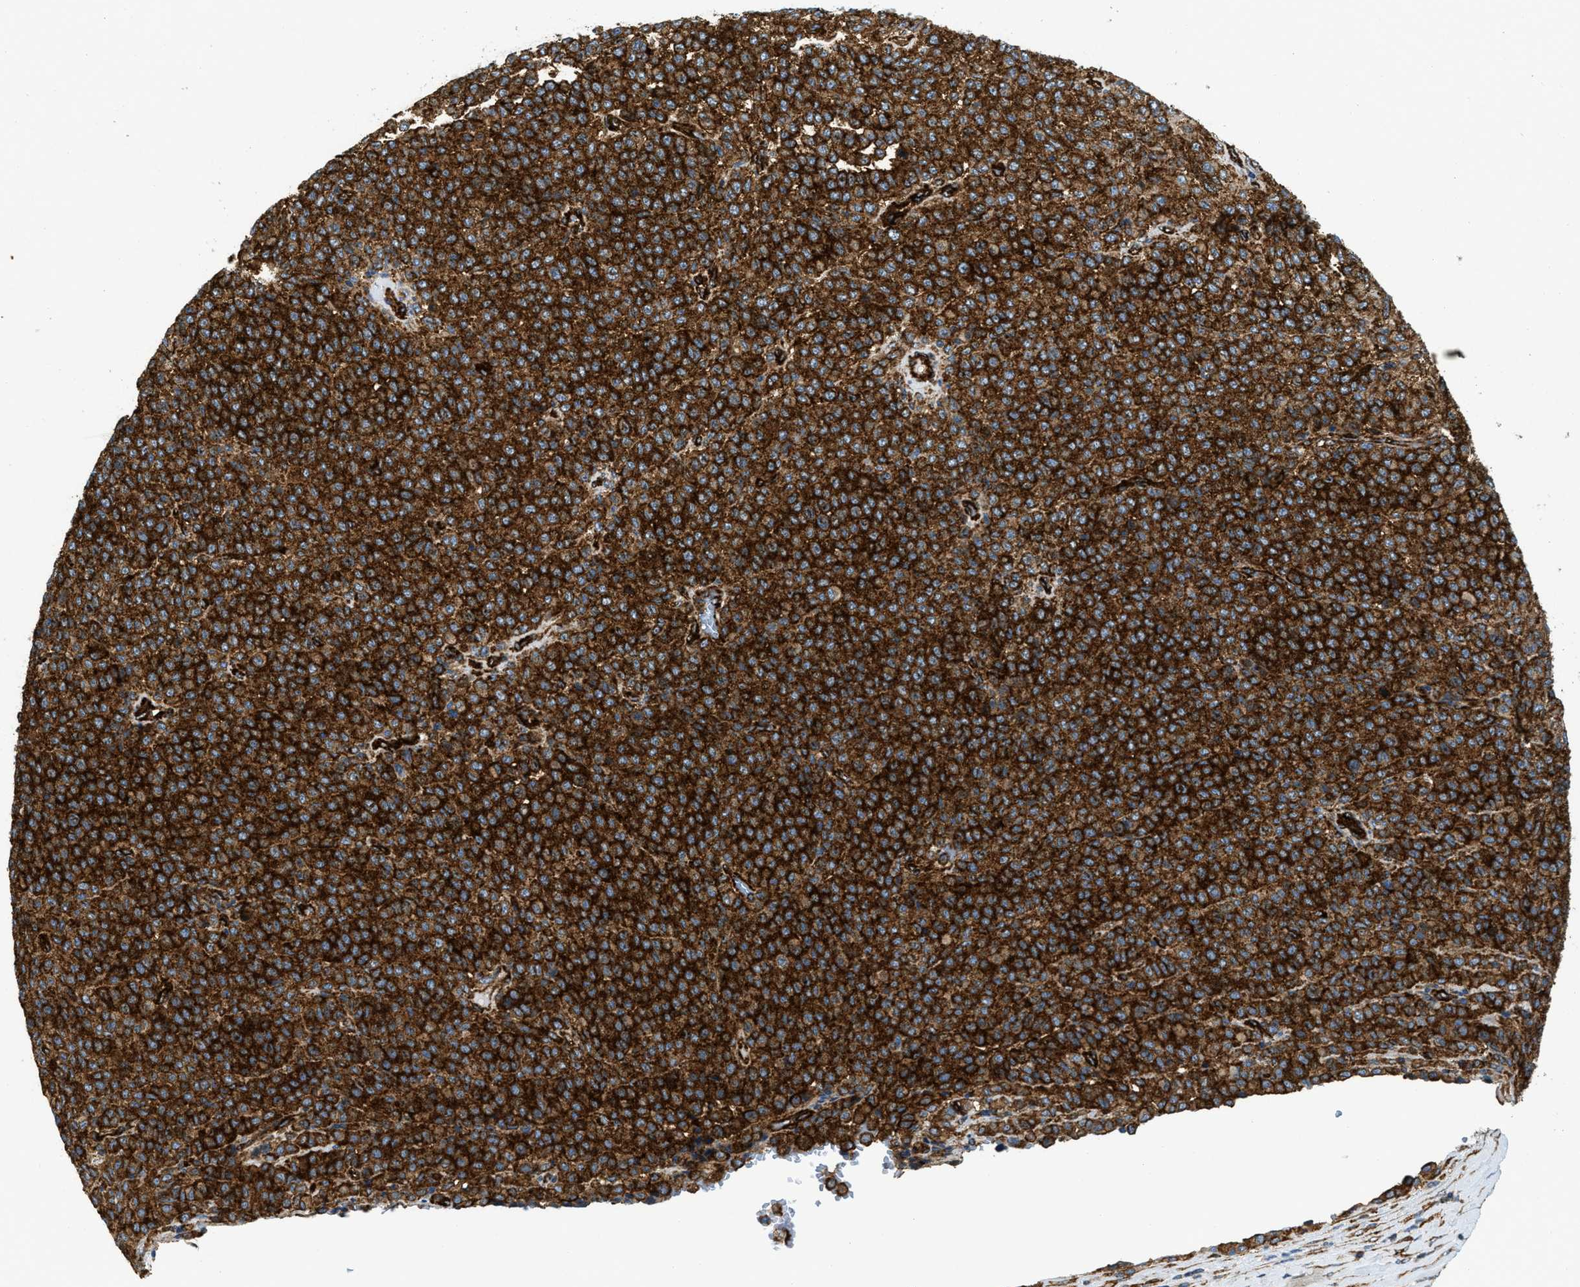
{"staining": {"intensity": "strong", "quantity": ">75%", "location": "cytoplasmic/membranous"}, "tissue": "melanoma", "cell_type": "Tumor cells", "image_type": "cancer", "snomed": [{"axis": "morphology", "description": "Malignant melanoma, Metastatic site"}, {"axis": "topography", "description": "Pancreas"}], "caption": "Immunohistochemical staining of melanoma reveals strong cytoplasmic/membranous protein positivity in approximately >75% of tumor cells. The staining was performed using DAB to visualize the protein expression in brown, while the nuclei were stained in blue with hematoxylin (Magnification: 20x).", "gene": "HIP1", "patient": {"sex": "female", "age": 30}}